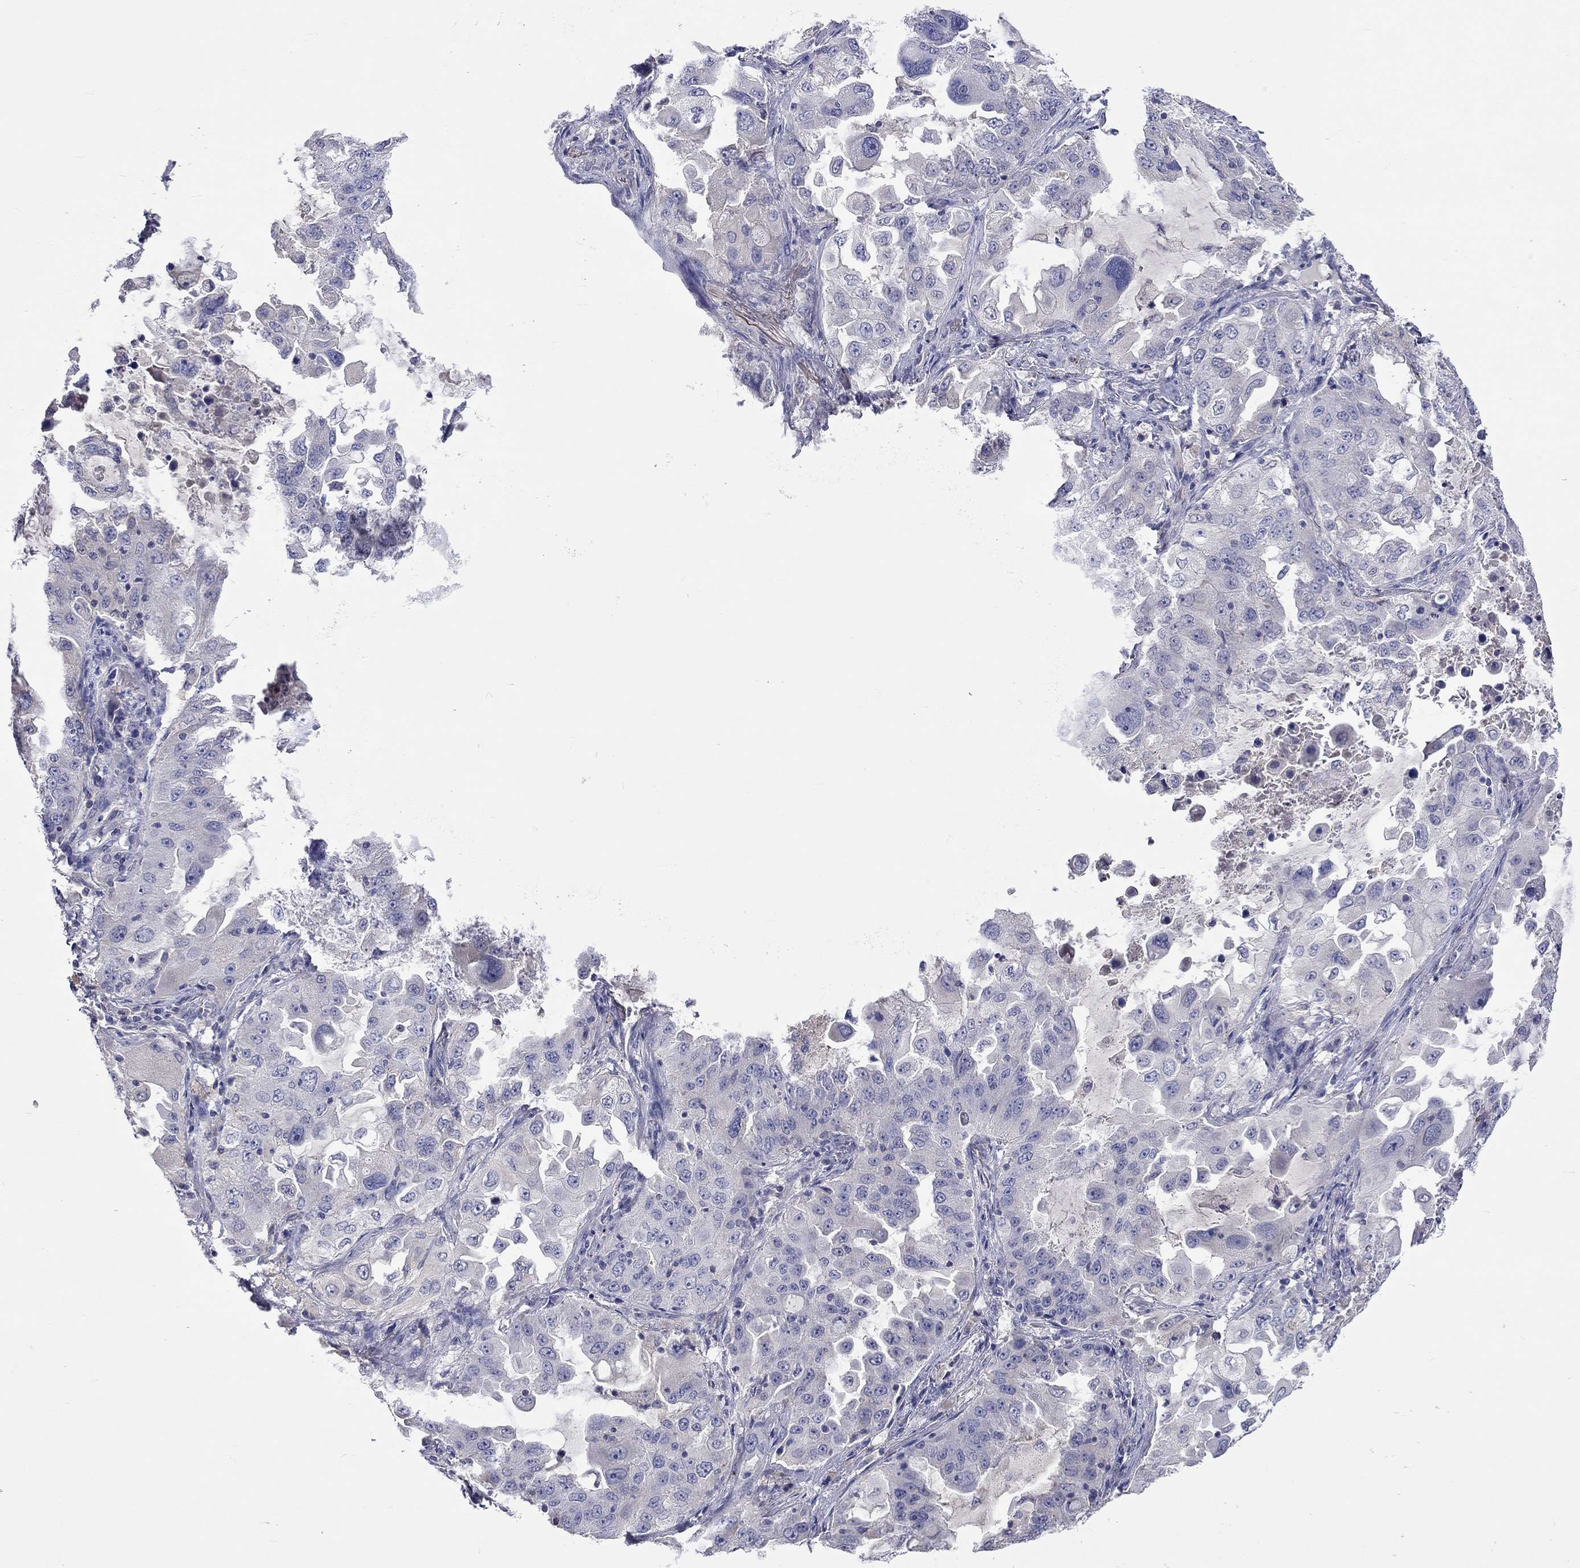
{"staining": {"intensity": "negative", "quantity": "none", "location": "none"}, "tissue": "lung cancer", "cell_type": "Tumor cells", "image_type": "cancer", "snomed": [{"axis": "morphology", "description": "Adenocarcinoma, NOS"}, {"axis": "topography", "description": "Lung"}], "caption": "Image shows no significant protein staining in tumor cells of lung cancer (adenocarcinoma).", "gene": "LRFN4", "patient": {"sex": "female", "age": 61}}